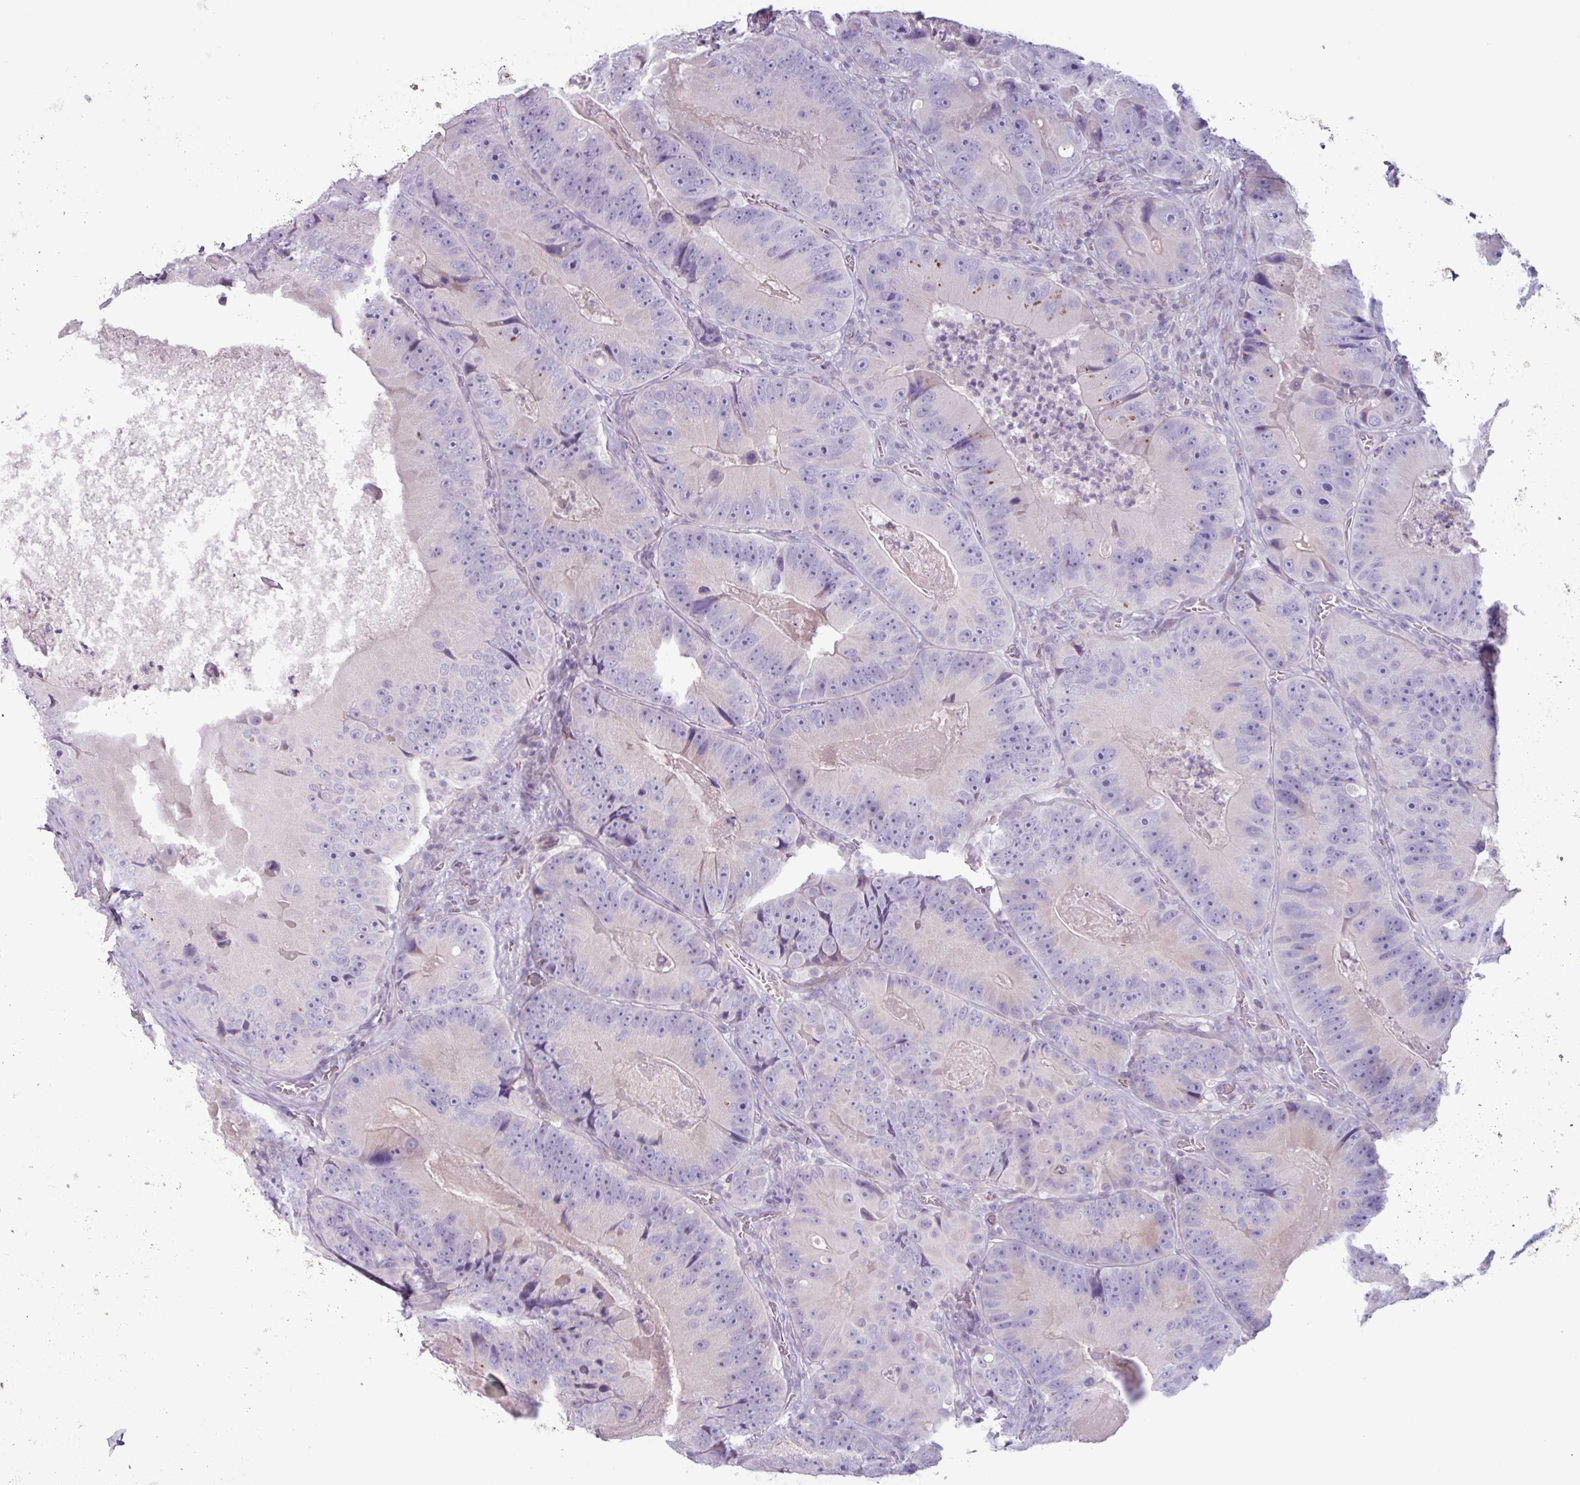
{"staining": {"intensity": "negative", "quantity": "none", "location": "none"}, "tissue": "colorectal cancer", "cell_type": "Tumor cells", "image_type": "cancer", "snomed": [{"axis": "morphology", "description": "Adenocarcinoma, NOS"}, {"axis": "topography", "description": "Colon"}], "caption": "A high-resolution photomicrograph shows immunohistochemistry (IHC) staining of colorectal cancer (adenocarcinoma), which demonstrates no significant expression in tumor cells.", "gene": "ADGRE1", "patient": {"sex": "female", "age": 86}}